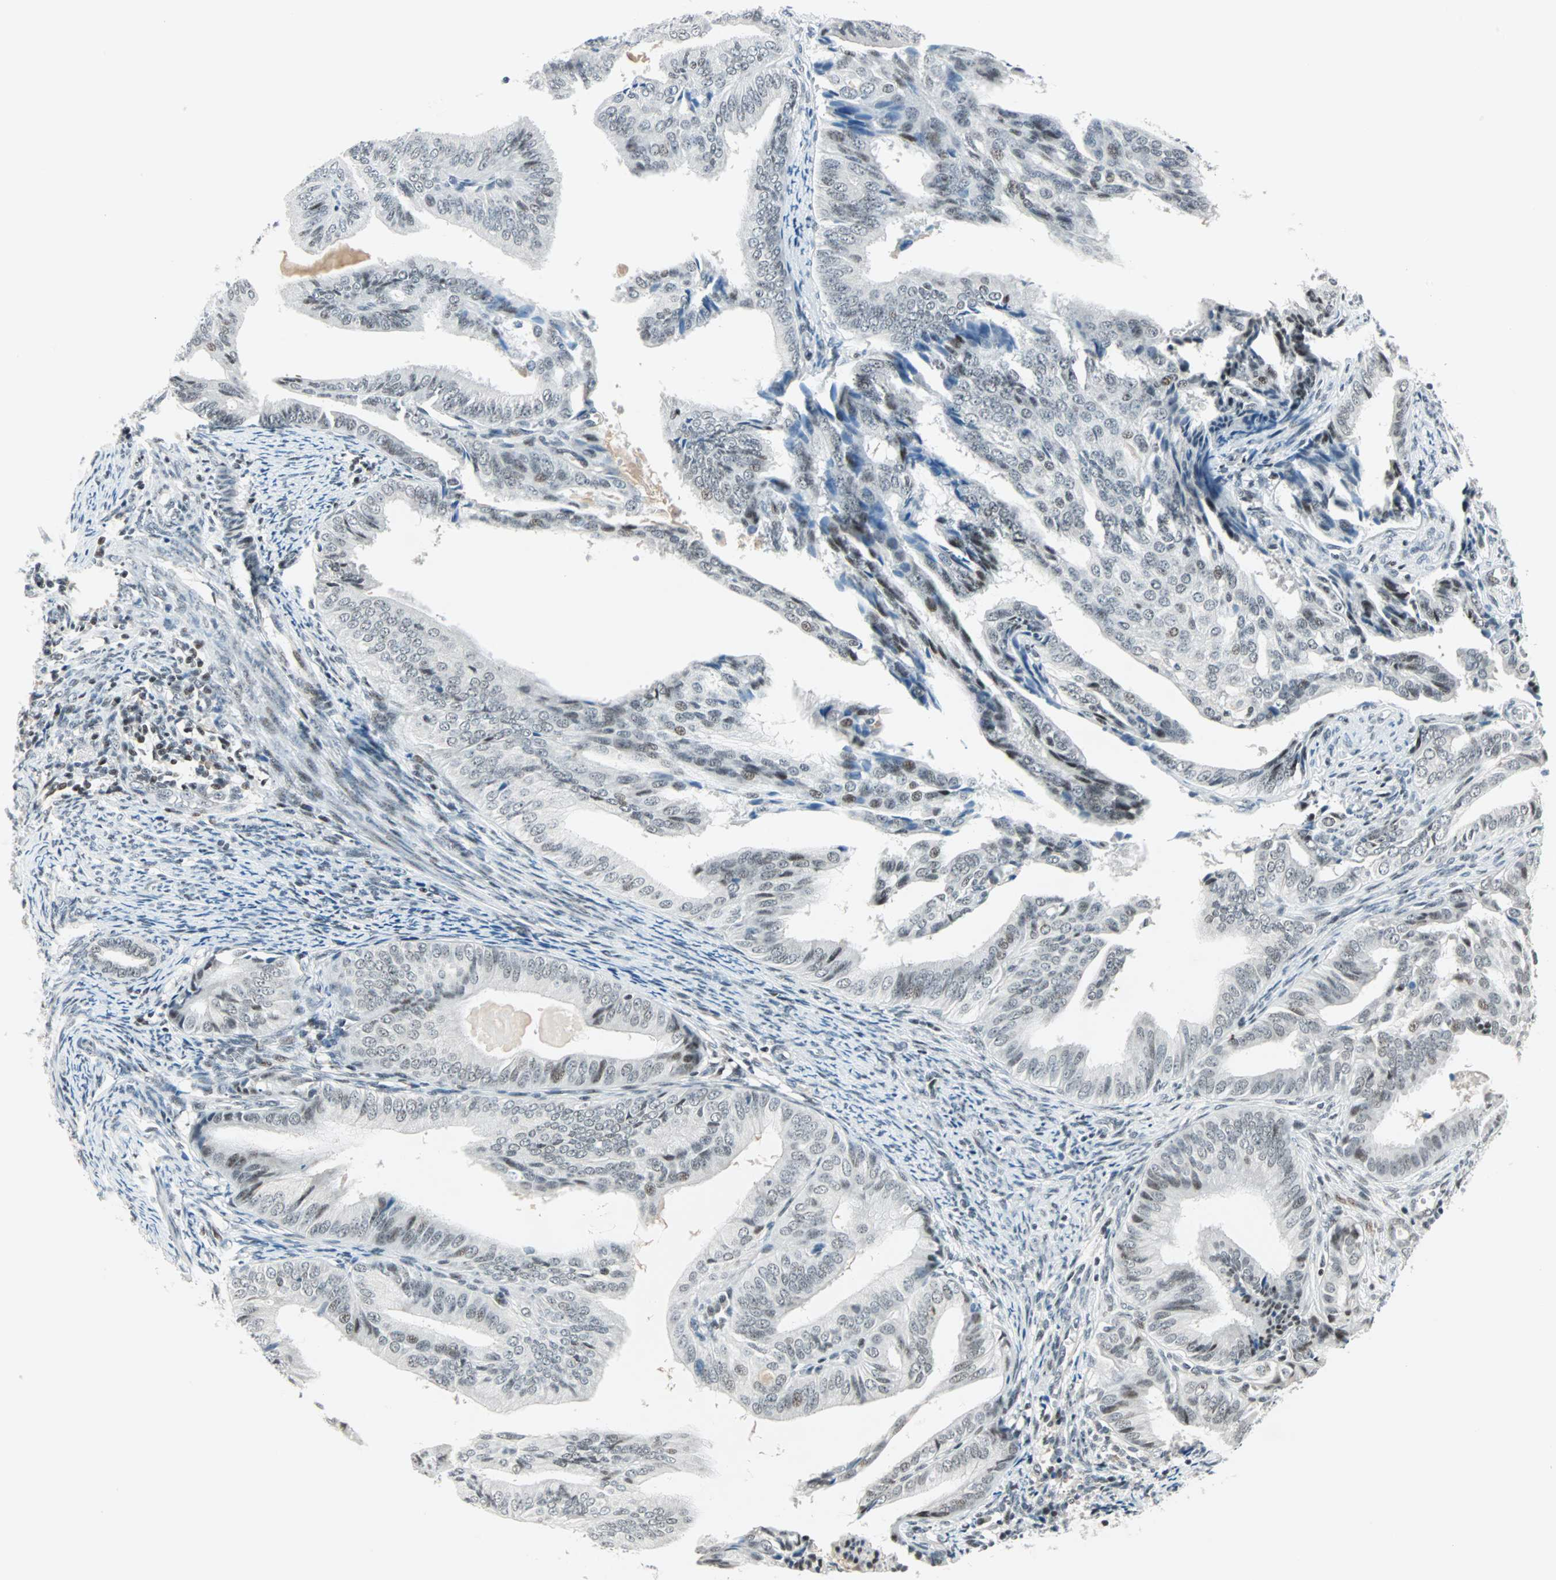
{"staining": {"intensity": "weak", "quantity": "25%-75%", "location": "nuclear"}, "tissue": "endometrial cancer", "cell_type": "Tumor cells", "image_type": "cancer", "snomed": [{"axis": "morphology", "description": "Adenocarcinoma, NOS"}, {"axis": "topography", "description": "Endometrium"}], "caption": "A photomicrograph of human adenocarcinoma (endometrial) stained for a protein reveals weak nuclear brown staining in tumor cells.", "gene": "SIN3A", "patient": {"sex": "female", "age": 58}}